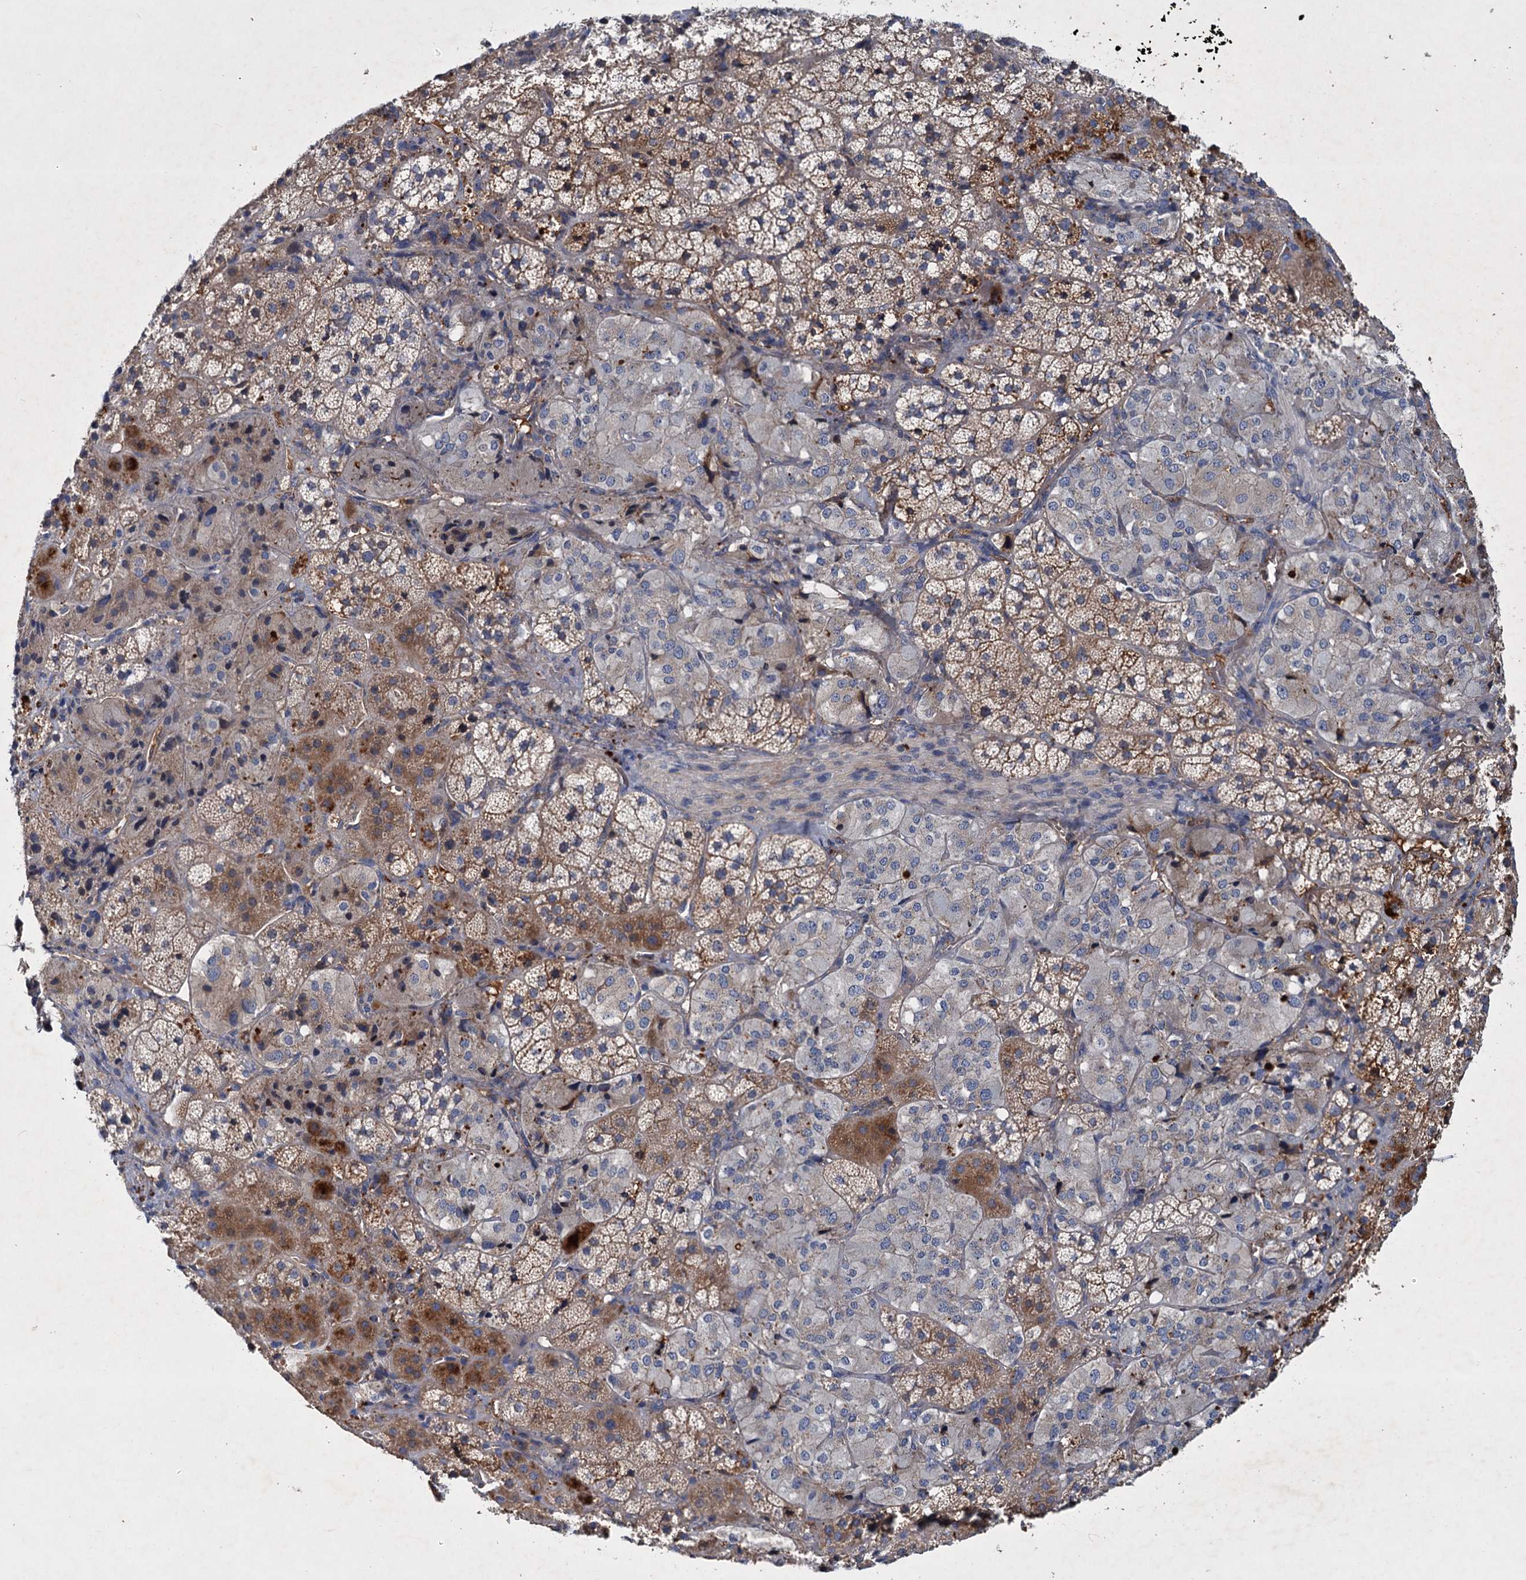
{"staining": {"intensity": "moderate", "quantity": "<25%", "location": "cytoplasmic/membranous"}, "tissue": "adrenal gland", "cell_type": "Glandular cells", "image_type": "normal", "snomed": [{"axis": "morphology", "description": "Normal tissue, NOS"}, {"axis": "topography", "description": "Adrenal gland"}], "caption": "An image of human adrenal gland stained for a protein exhibits moderate cytoplasmic/membranous brown staining in glandular cells.", "gene": "CHRD", "patient": {"sex": "female", "age": 44}}